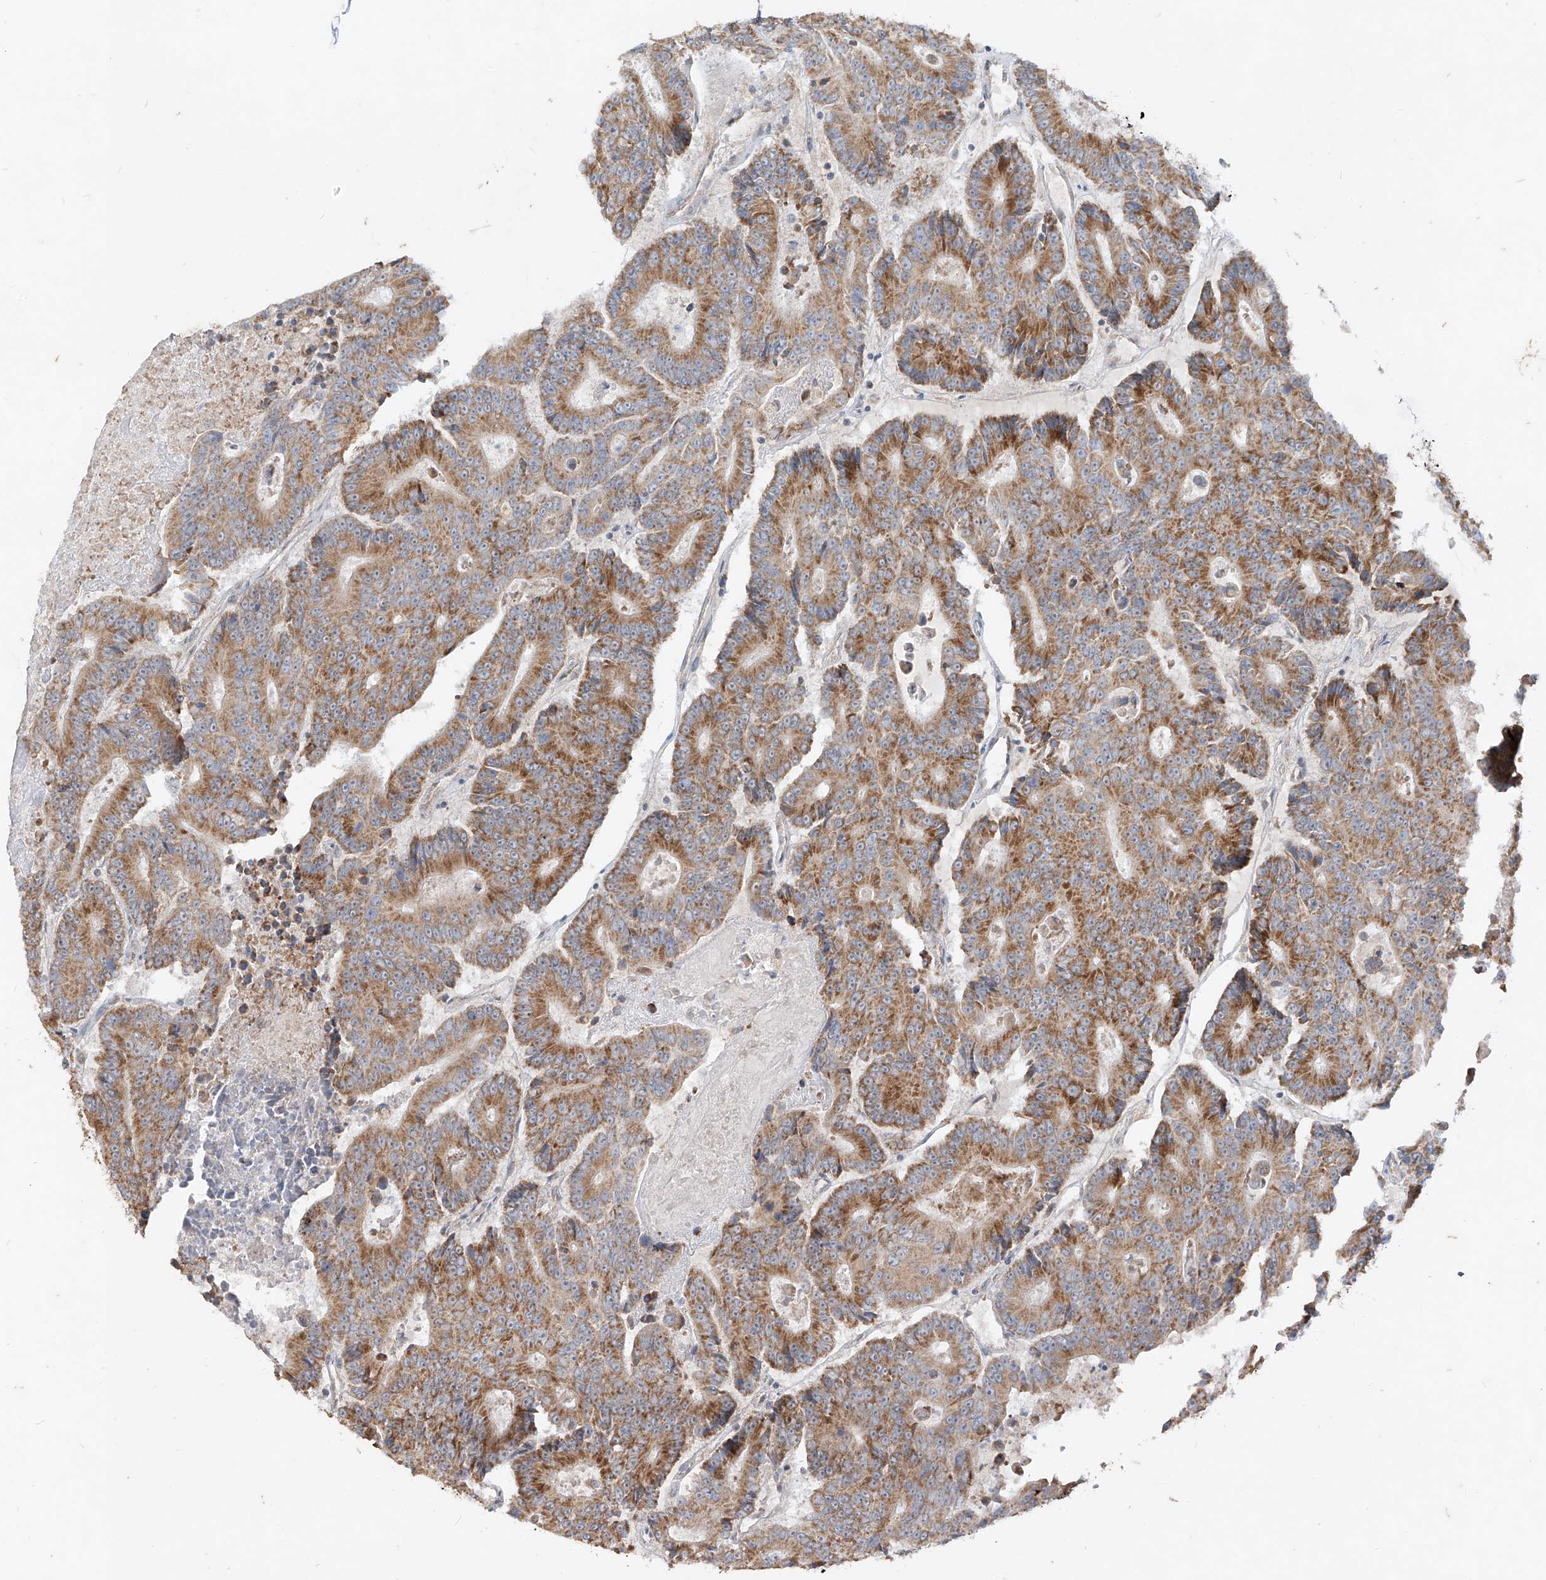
{"staining": {"intensity": "moderate", "quantity": ">75%", "location": "cytoplasmic/membranous"}, "tissue": "colorectal cancer", "cell_type": "Tumor cells", "image_type": "cancer", "snomed": [{"axis": "morphology", "description": "Adenocarcinoma, NOS"}, {"axis": "topography", "description": "Colon"}], "caption": "Adenocarcinoma (colorectal) tissue reveals moderate cytoplasmic/membranous positivity in about >75% of tumor cells", "gene": "MTUS2", "patient": {"sex": "male", "age": 83}}